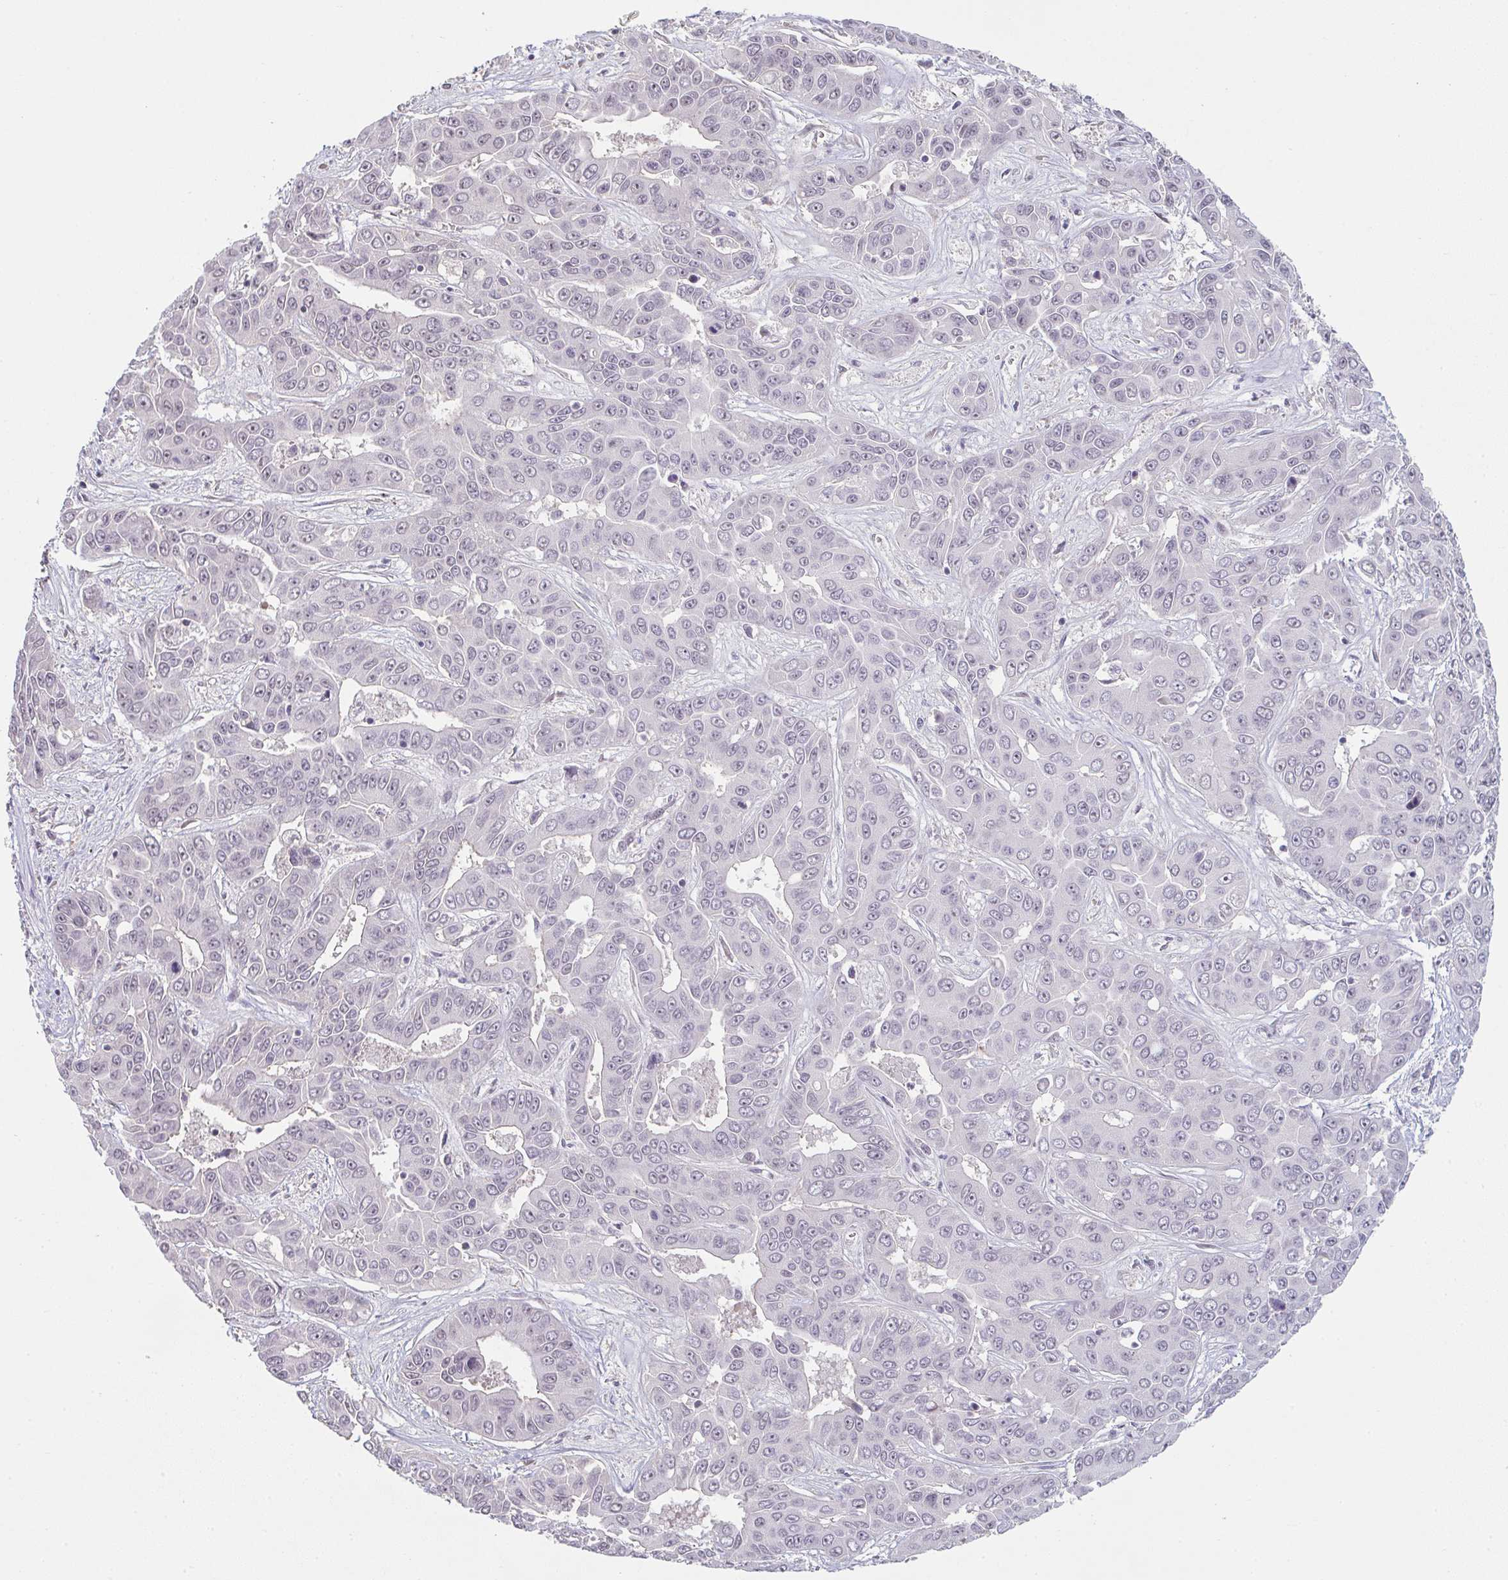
{"staining": {"intensity": "negative", "quantity": "none", "location": "none"}, "tissue": "liver cancer", "cell_type": "Tumor cells", "image_type": "cancer", "snomed": [{"axis": "morphology", "description": "Cholangiocarcinoma"}, {"axis": "topography", "description": "Liver"}], "caption": "IHC of human liver cholangiocarcinoma demonstrates no staining in tumor cells.", "gene": "ZNF214", "patient": {"sex": "female", "age": 52}}